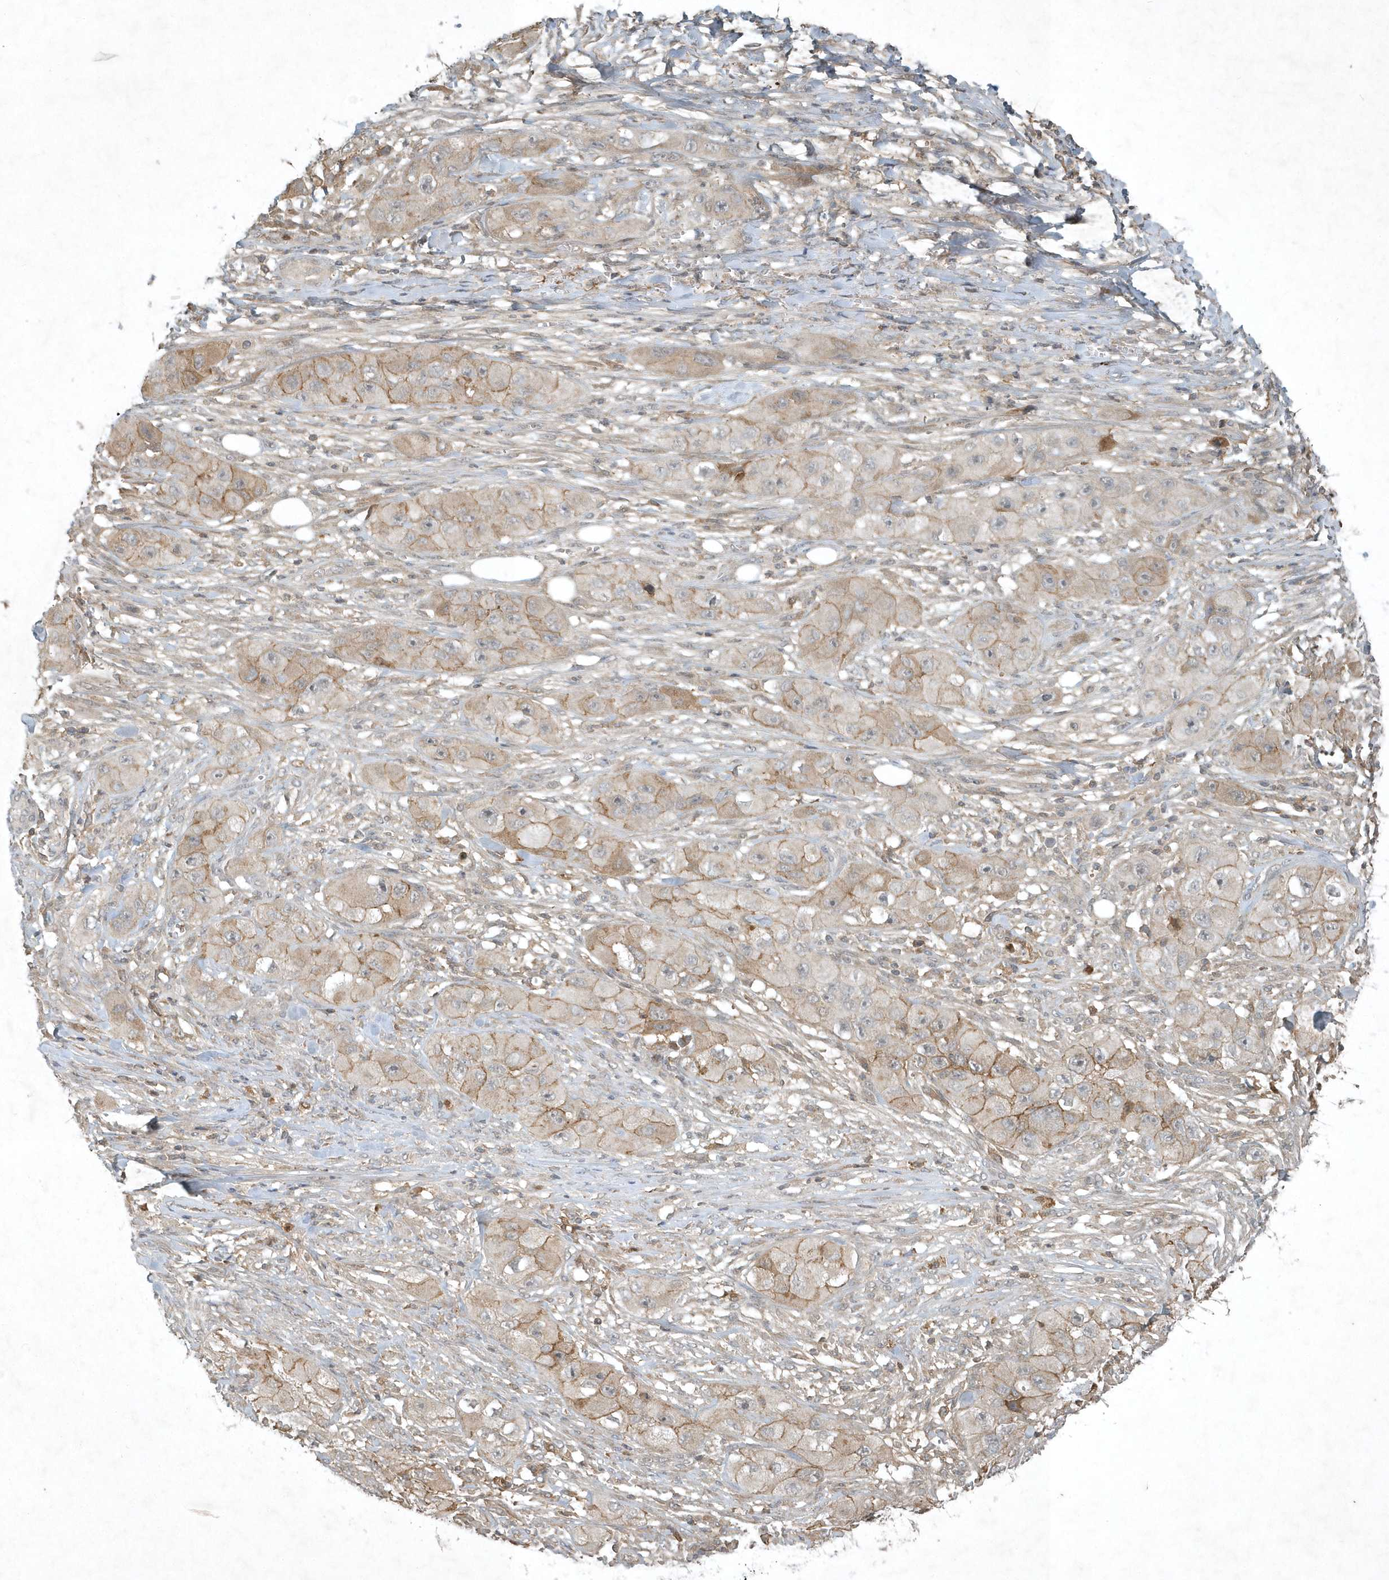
{"staining": {"intensity": "moderate", "quantity": "25%-75%", "location": "cytoplasmic/membranous"}, "tissue": "skin cancer", "cell_type": "Tumor cells", "image_type": "cancer", "snomed": [{"axis": "morphology", "description": "Squamous cell carcinoma, NOS"}, {"axis": "topography", "description": "Skin"}, {"axis": "topography", "description": "Subcutis"}], "caption": "The image exhibits a brown stain indicating the presence of a protein in the cytoplasmic/membranous of tumor cells in squamous cell carcinoma (skin).", "gene": "TNFAIP6", "patient": {"sex": "male", "age": 73}}